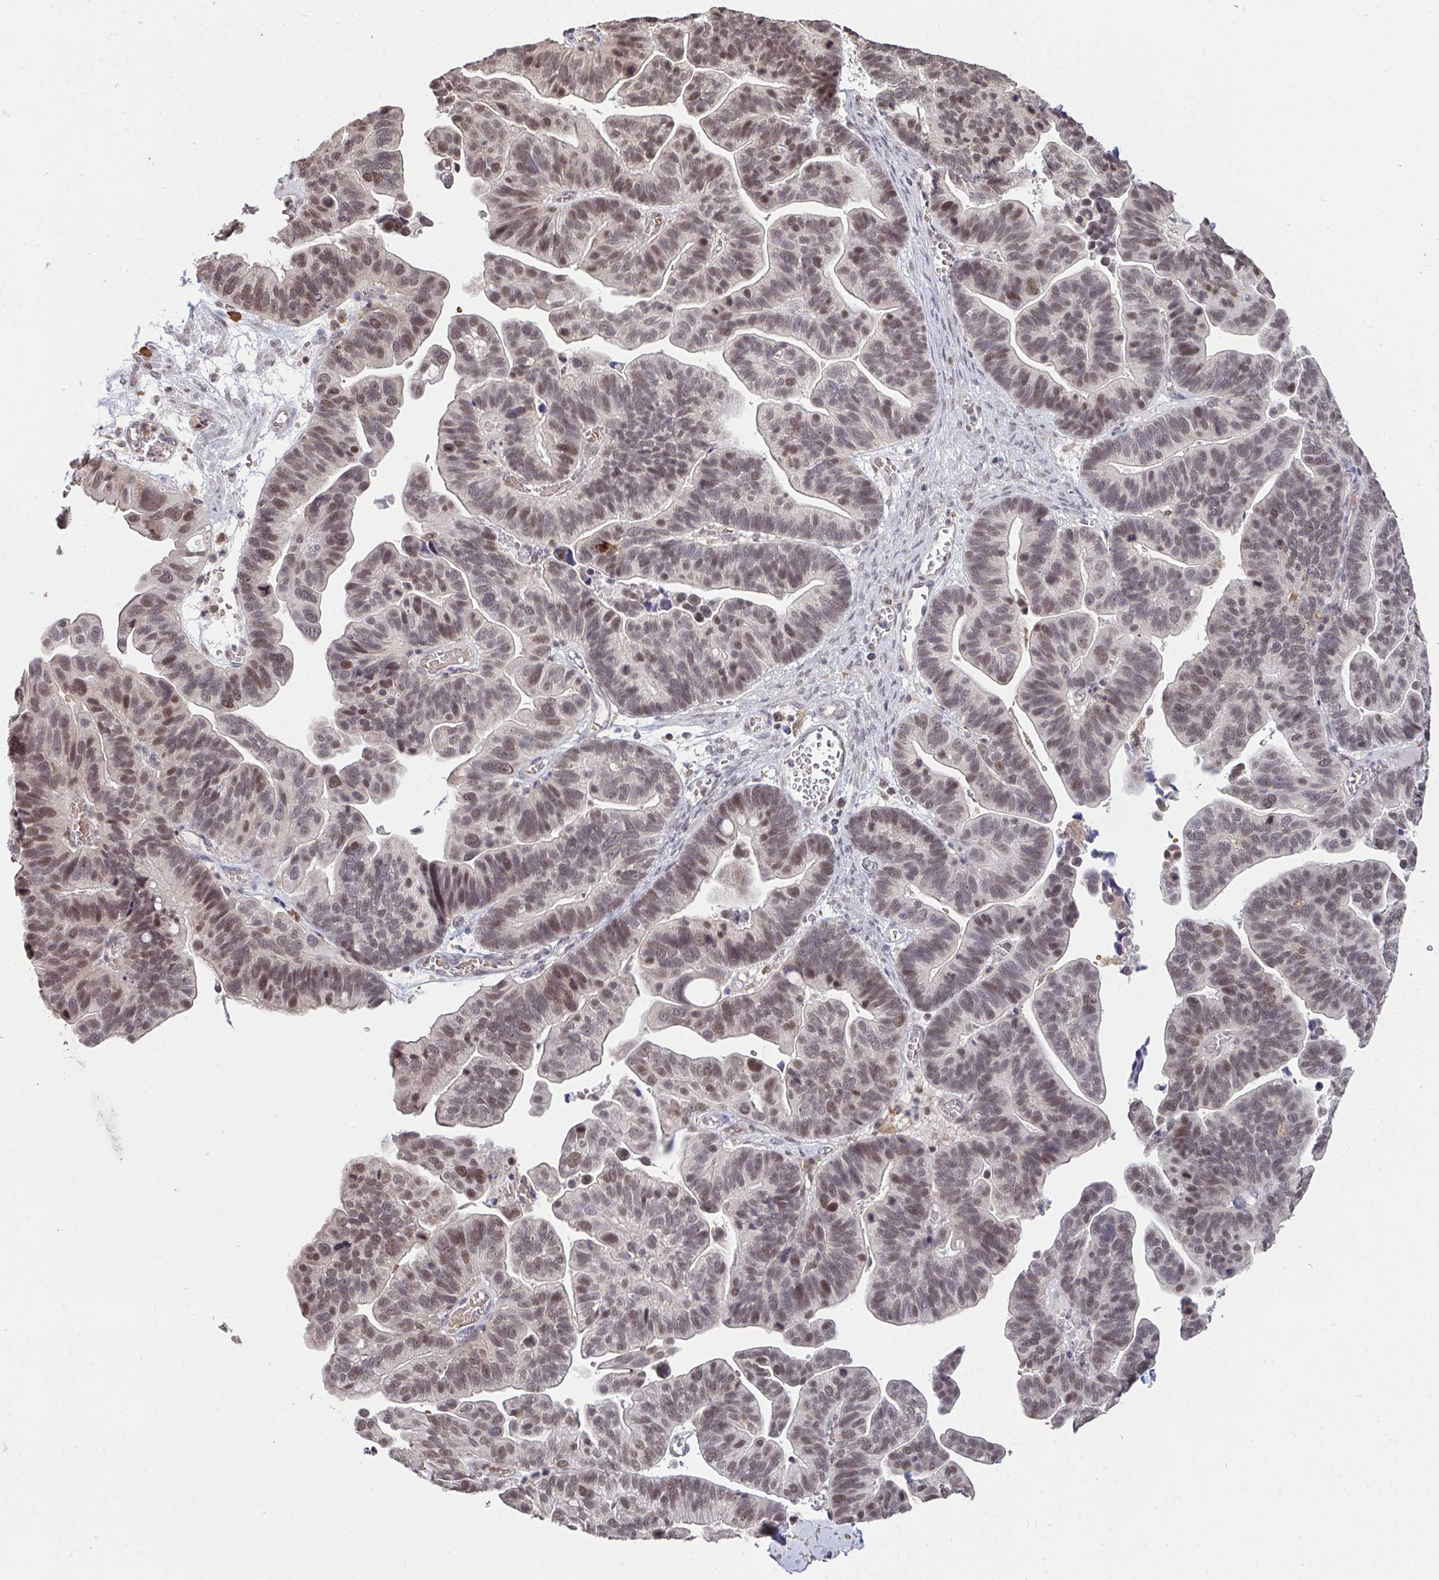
{"staining": {"intensity": "moderate", "quantity": "25%-75%", "location": "nuclear"}, "tissue": "ovarian cancer", "cell_type": "Tumor cells", "image_type": "cancer", "snomed": [{"axis": "morphology", "description": "Cystadenocarcinoma, serous, NOS"}, {"axis": "topography", "description": "Ovary"}], "caption": "Protein staining of serous cystadenocarcinoma (ovarian) tissue demonstrates moderate nuclear expression in approximately 25%-75% of tumor cells.", "gene": "SAP30", "patient": {"sex": "female", "age": 56}}